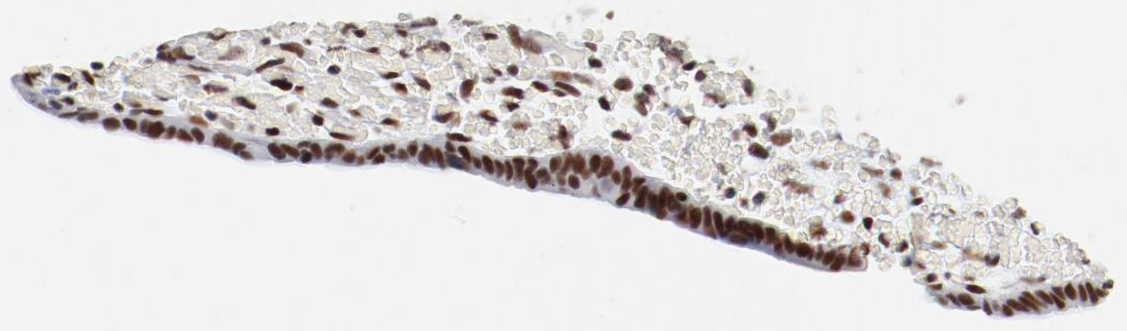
{"staining": {"intensity": "moderate", "quantity": "25%-75%", "location": "nuclear"}, "tissue": "endometrium", "cell_type": "Cells in endometrial stroma", "image_type": "normal", "snomed": [{"axis": "morphology", "description": "Normal tissue, NOS"}, {"axis": "topography", "description": "Endometrium"}], "caption": "Immunohistochemical staining of unremarkable endometrium displays medium levels of moderate nuclear positivity in about 25%-75% of cells in endometrial stroma. (Brightfield microscopy of DAB IHC at high magnification).", "gene": "ATF2", "patient": {"sex": "female", "age": 42}}